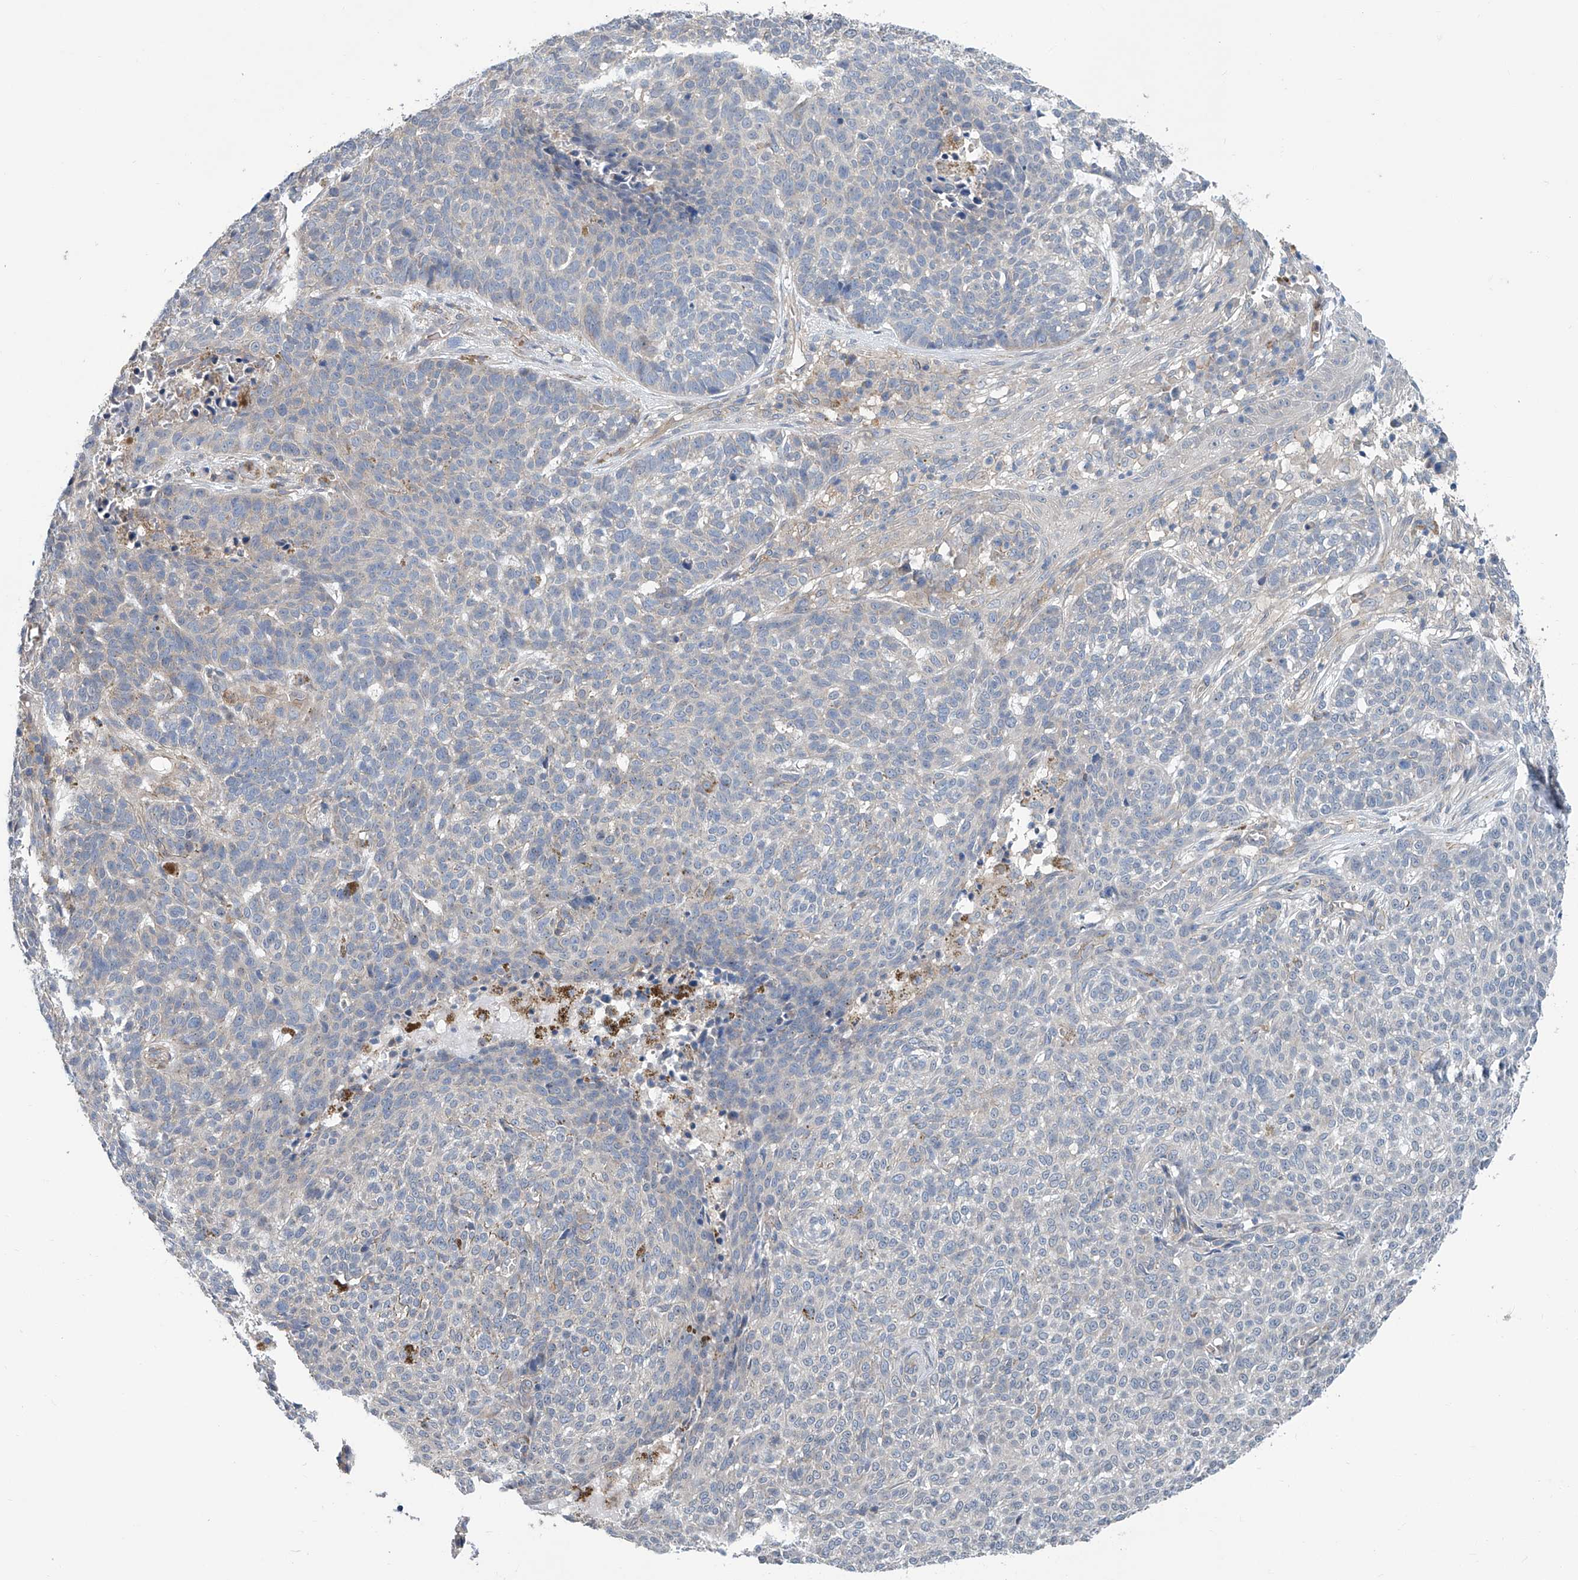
{"staining": {"intensity": "negative", "quantity": "none", "location": "none"}, "tissue": "skin cancer", "cell_type": "Tumor cells", "image_type": "cancer", "snomed": [{"axis": "morphology", "description": "Basal cell carcinoma"}, {"axis": "topography", "description": "Skin"}], "caption": "This is an immunohistochemistry (IHC) micrograph of human skin cancer. There is no positivity in tumor cells.", "gene": "EIF2D", "patient": {"sex": "male", "age": 85}}